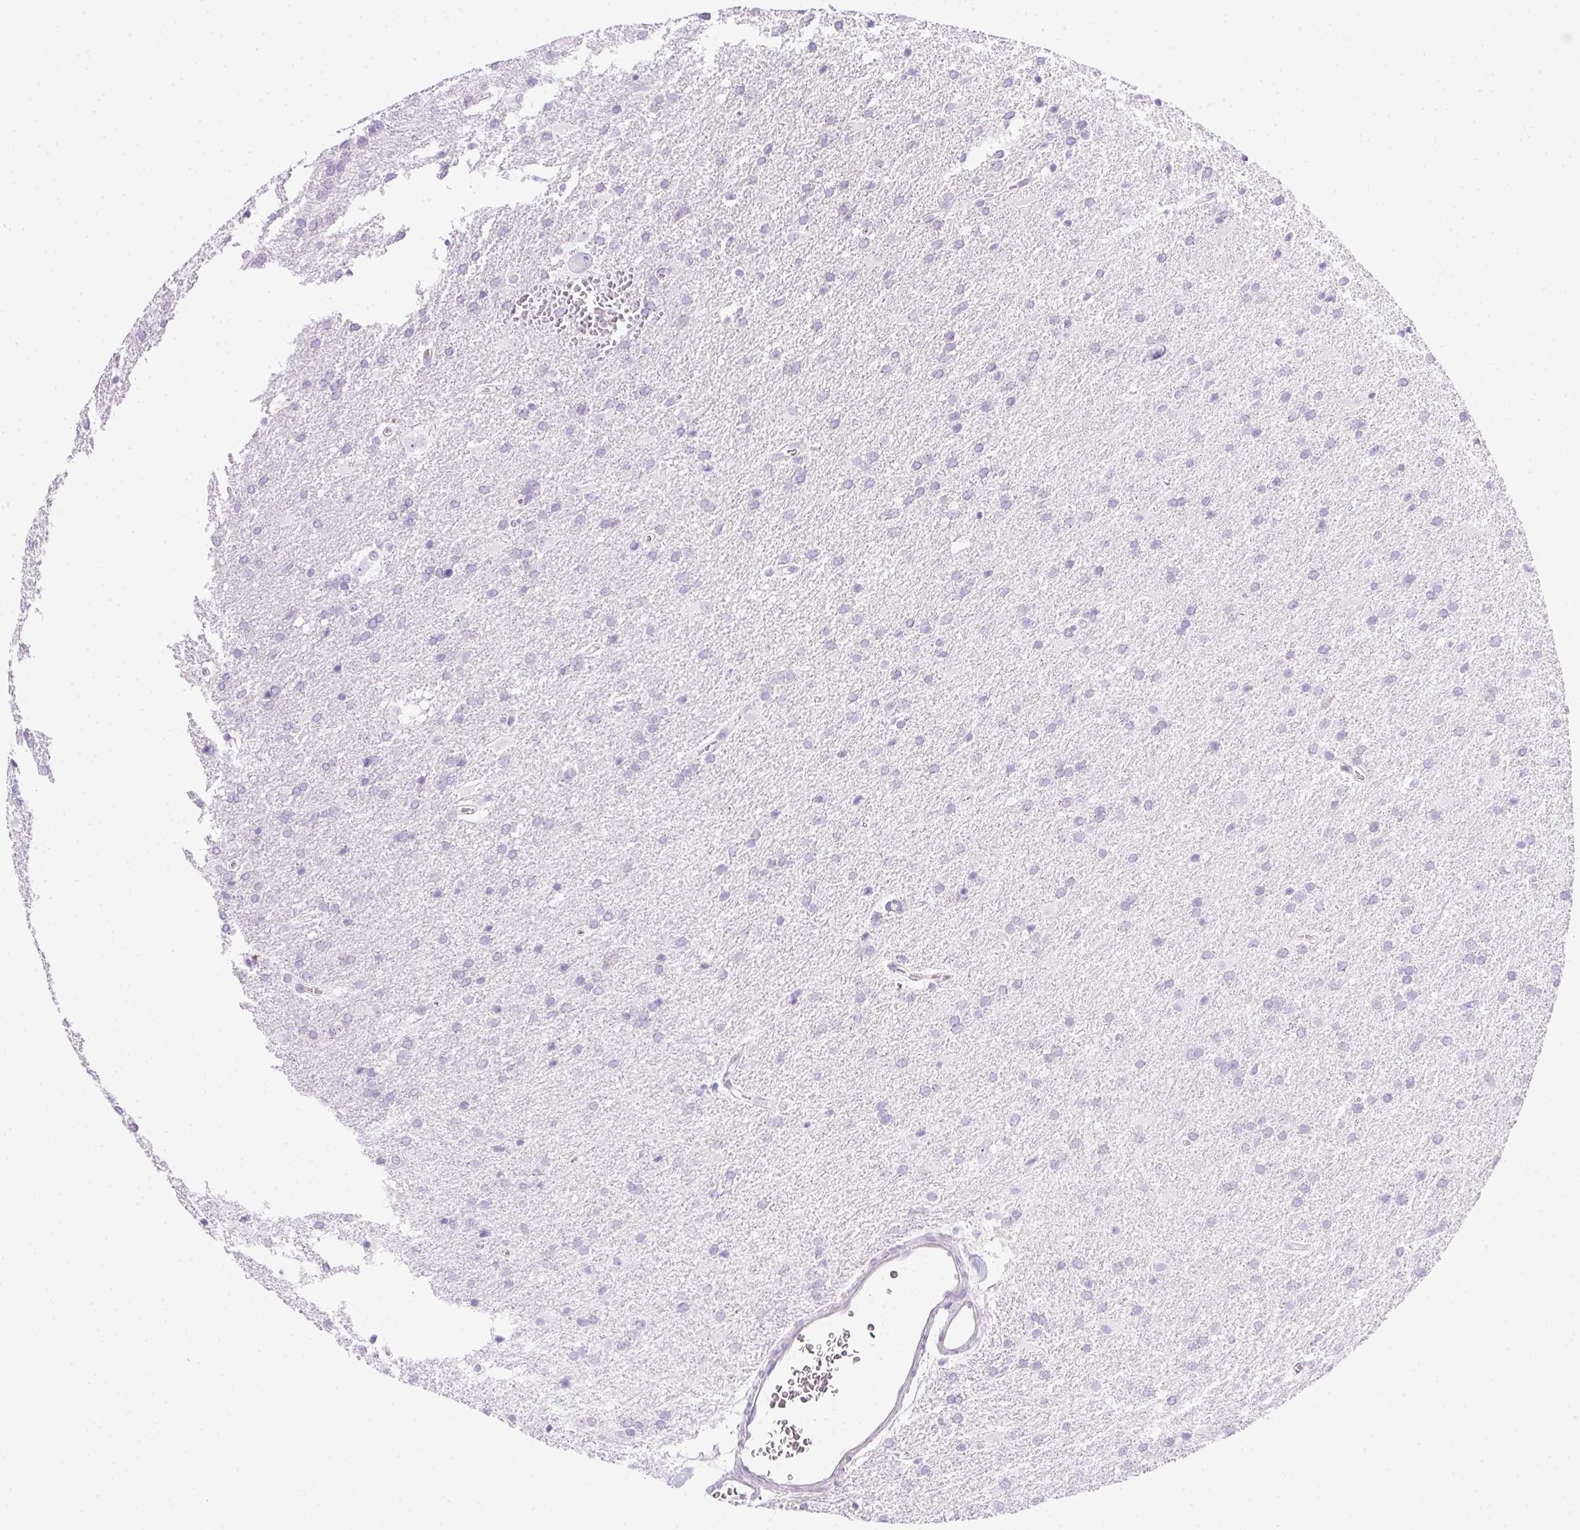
{"staining": {"intensity": "negative", "quantity": "none", "location": "none"}, "tissue": "glioma", "cell_type": "Tumor cells", "image_type": "cancer", "snomed": [{"axis": "morphology", "description": "Glioma, malignant, Low grade"}, {"axis": "topography", "description": "Brain"}], "caption": "DAB (3,3'-diaminobenzidine) immunohistochemical staining of glioma shows no significant staining in tumor cells. The staining is performed using DAB (3,3'-diaminobenzidine) brown chromogen with nuclei counter-stained in using hematoxylin.", "gene": "SPACA5B", "patient": {"sex": "male", "age": 66}}